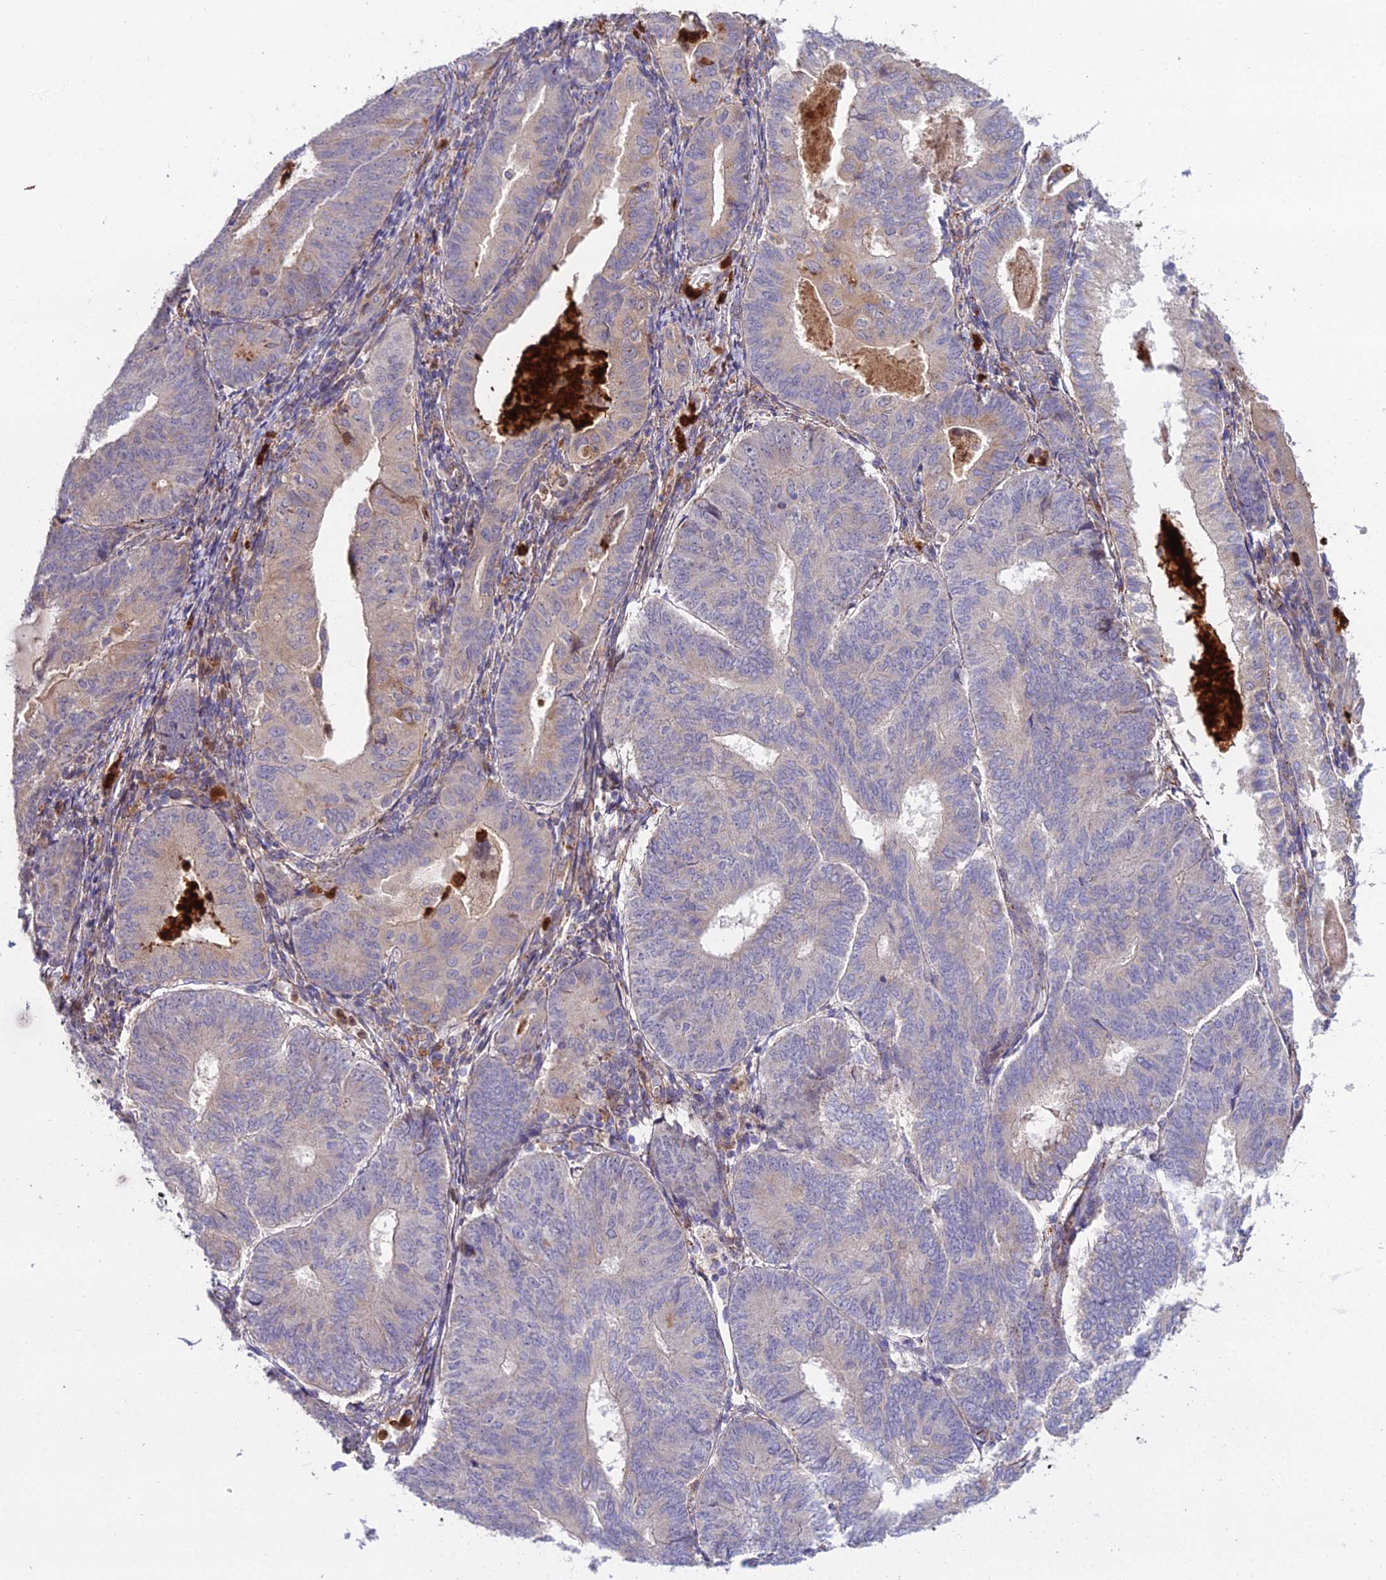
{"staining": {"intensity": "weak", "quantity": "<25%", "location": "cytoplasmic/membranous"}, "tissue": "endometrial cancer", "cell_type": "Tumor cells", "image_type": "cancer", "snomed": [{"axis": "morphology", "description": "Adenocarcinoma, NOS"}, {"axis": "topography", "description": "Endometrium"}], "caption": "Endometrial cancer was stained to show a protein in brown. There is no significant staining in tumor cells.", "gene": "EID2", "patient": {"sex": "female", "age": 81}}